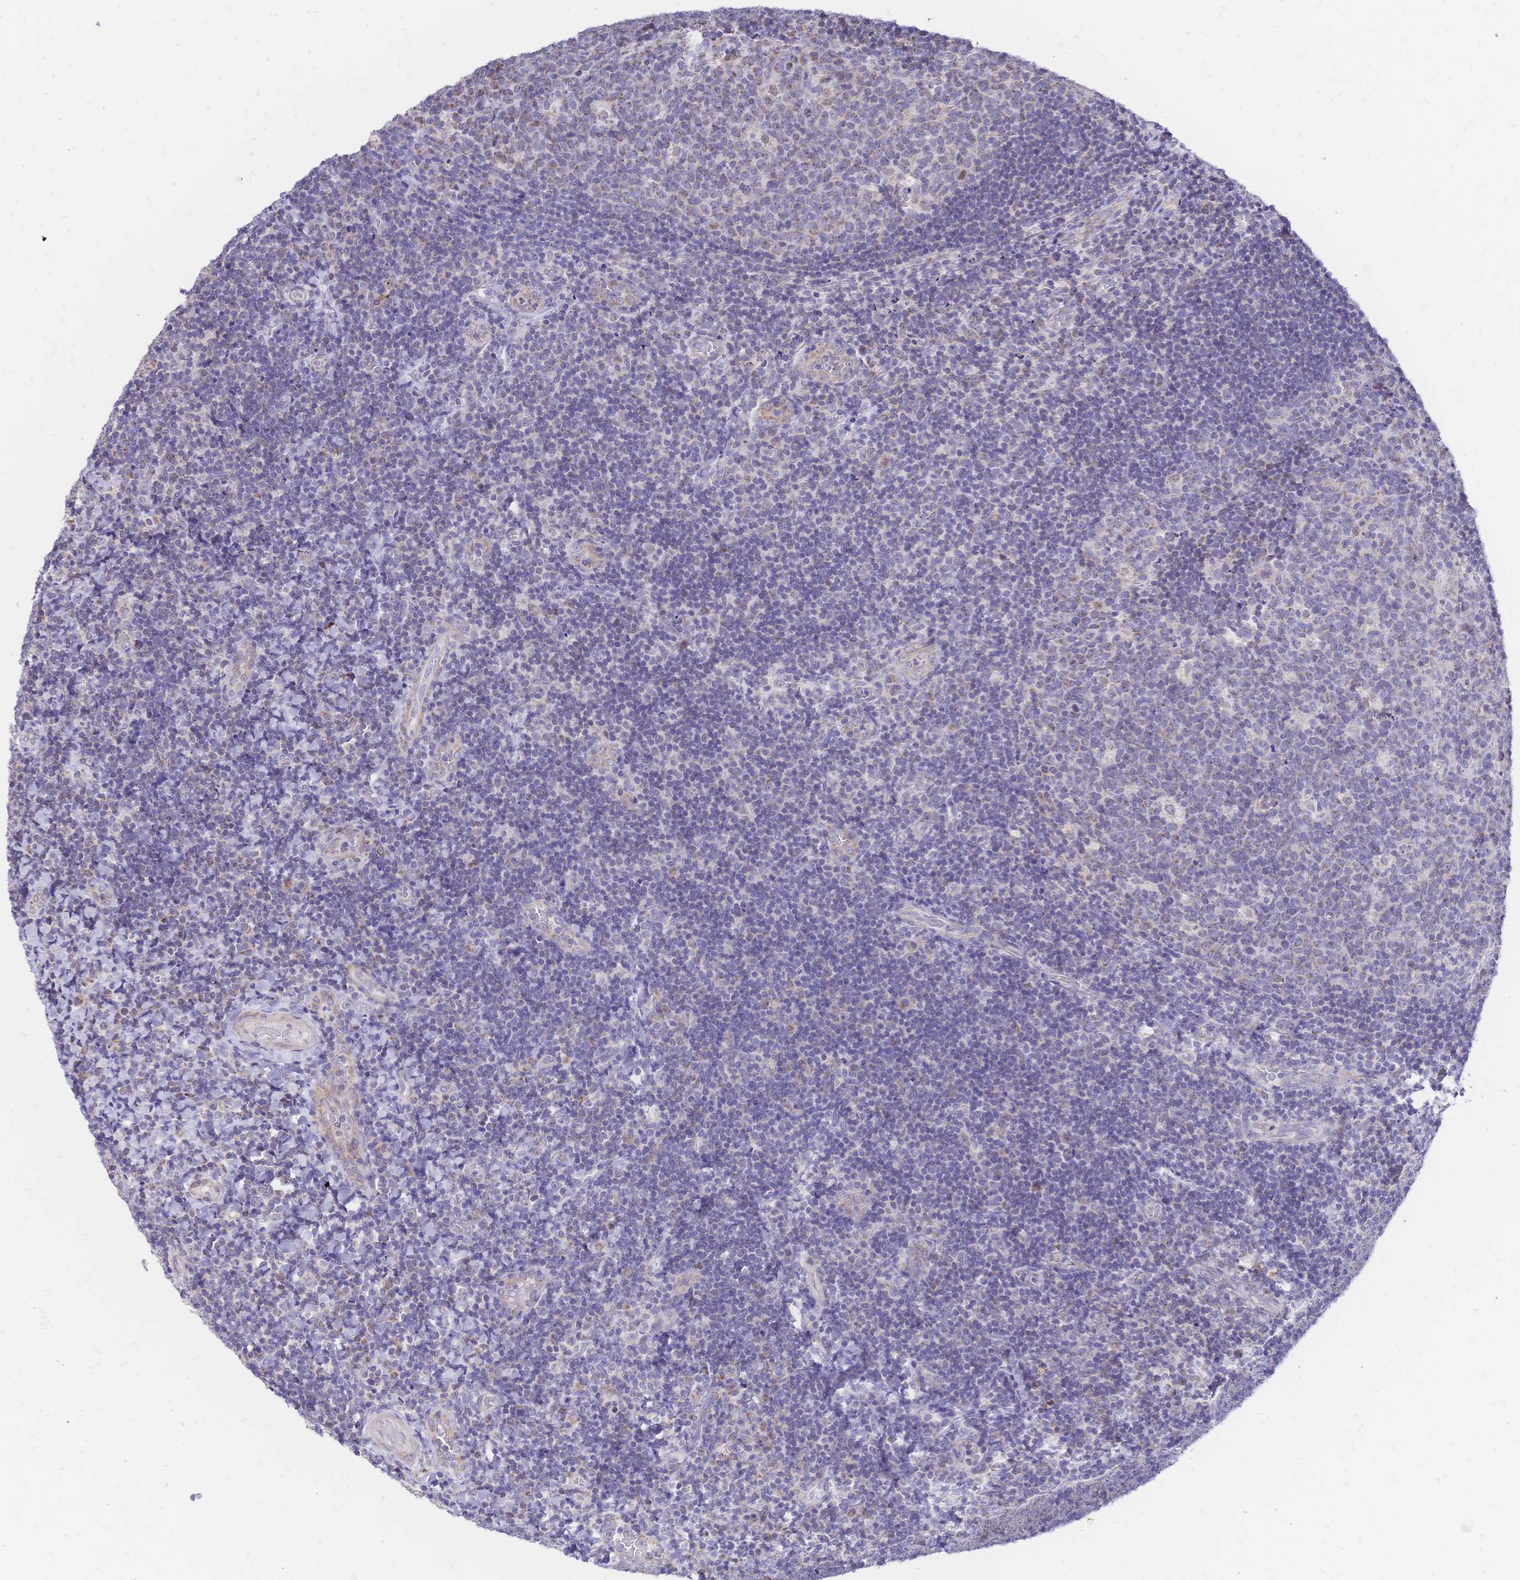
{"staining": {"intensity": "negative", "quantity": "none", "location": "none"}, "tissue": "tonsil", "cell_type": "Germinal center cells", "image_type": "normal", "snomed": [{"axis": "morphology", "description": "Normal tissue, NOS"}, {"axis": "topography", "description": "Tonsil"}], "caption": "This is an immunohistochemistry (IHC) micrograph of benign human tonsil. There is no positivity in germinal center cells.", "gene": "CLEC18A", "patient": {"sex": "male", "age": 17}}